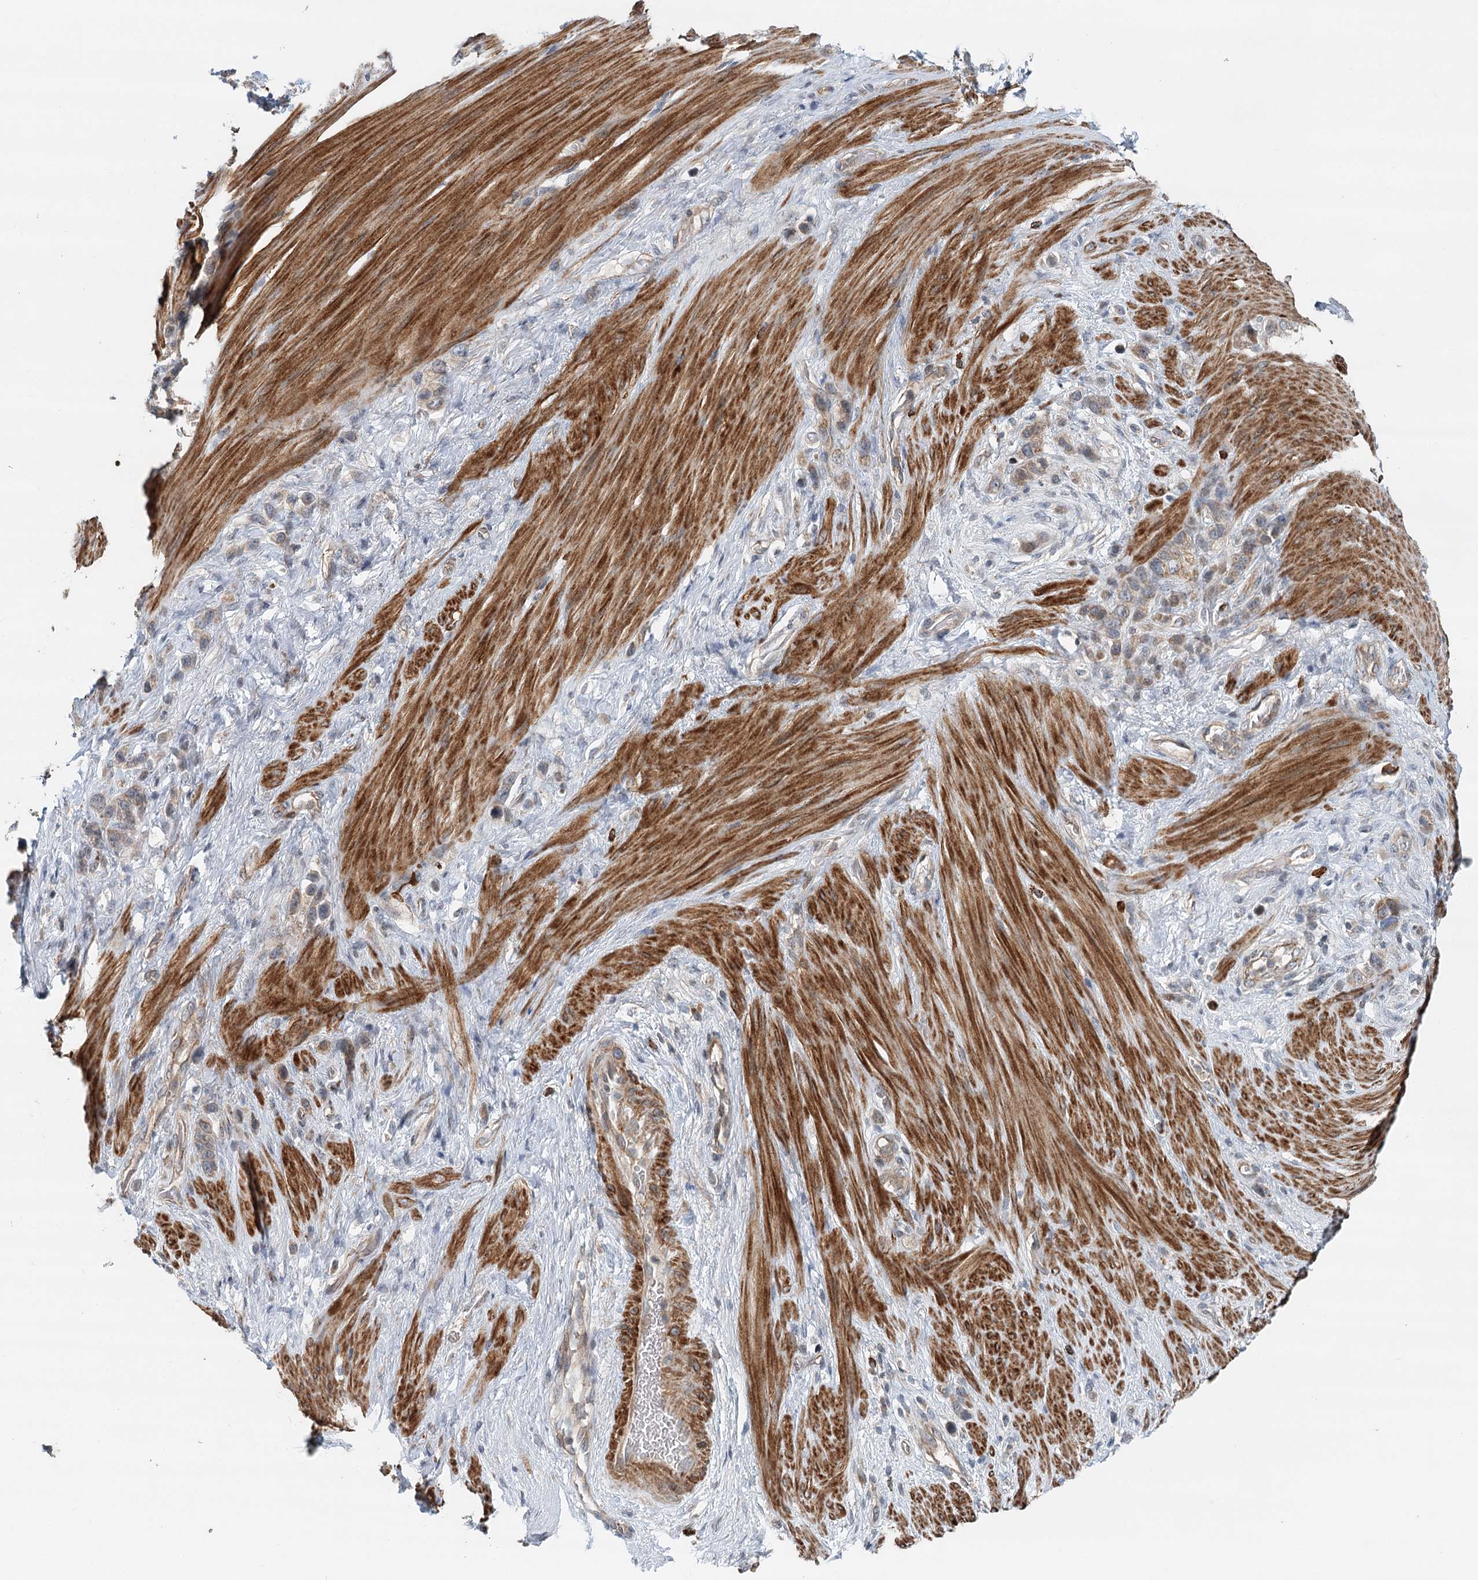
{"staining": {"intensity": "weak", "quantity": "25%-75%", "location": "cytoplasmic/membranous"}, "tissue": "stomach cancer", "cell_type": "Tumor cells", "image_type": "cancer", "snomed": [{"axis": "morphology", "description": "Adenocarcinoma, NOS"}, {"axis": "morphology", "description": "Adenocarcinoma, High grade"}, {"axis": "topography", "description": "Stomach, upper"}, {"axis": "topography", "description": "Stomach, lower"}], "caption": "Immunohistochemistry (IHC) (DAB (3,3'-diaminobenzidine)) staining of stomach cancer reveals weak cytoplasmic/membranous protein expression in about 25%-75% of tumor cells.", "gene": "RNF111", "patient": {"sex": "female", "age": 65}}